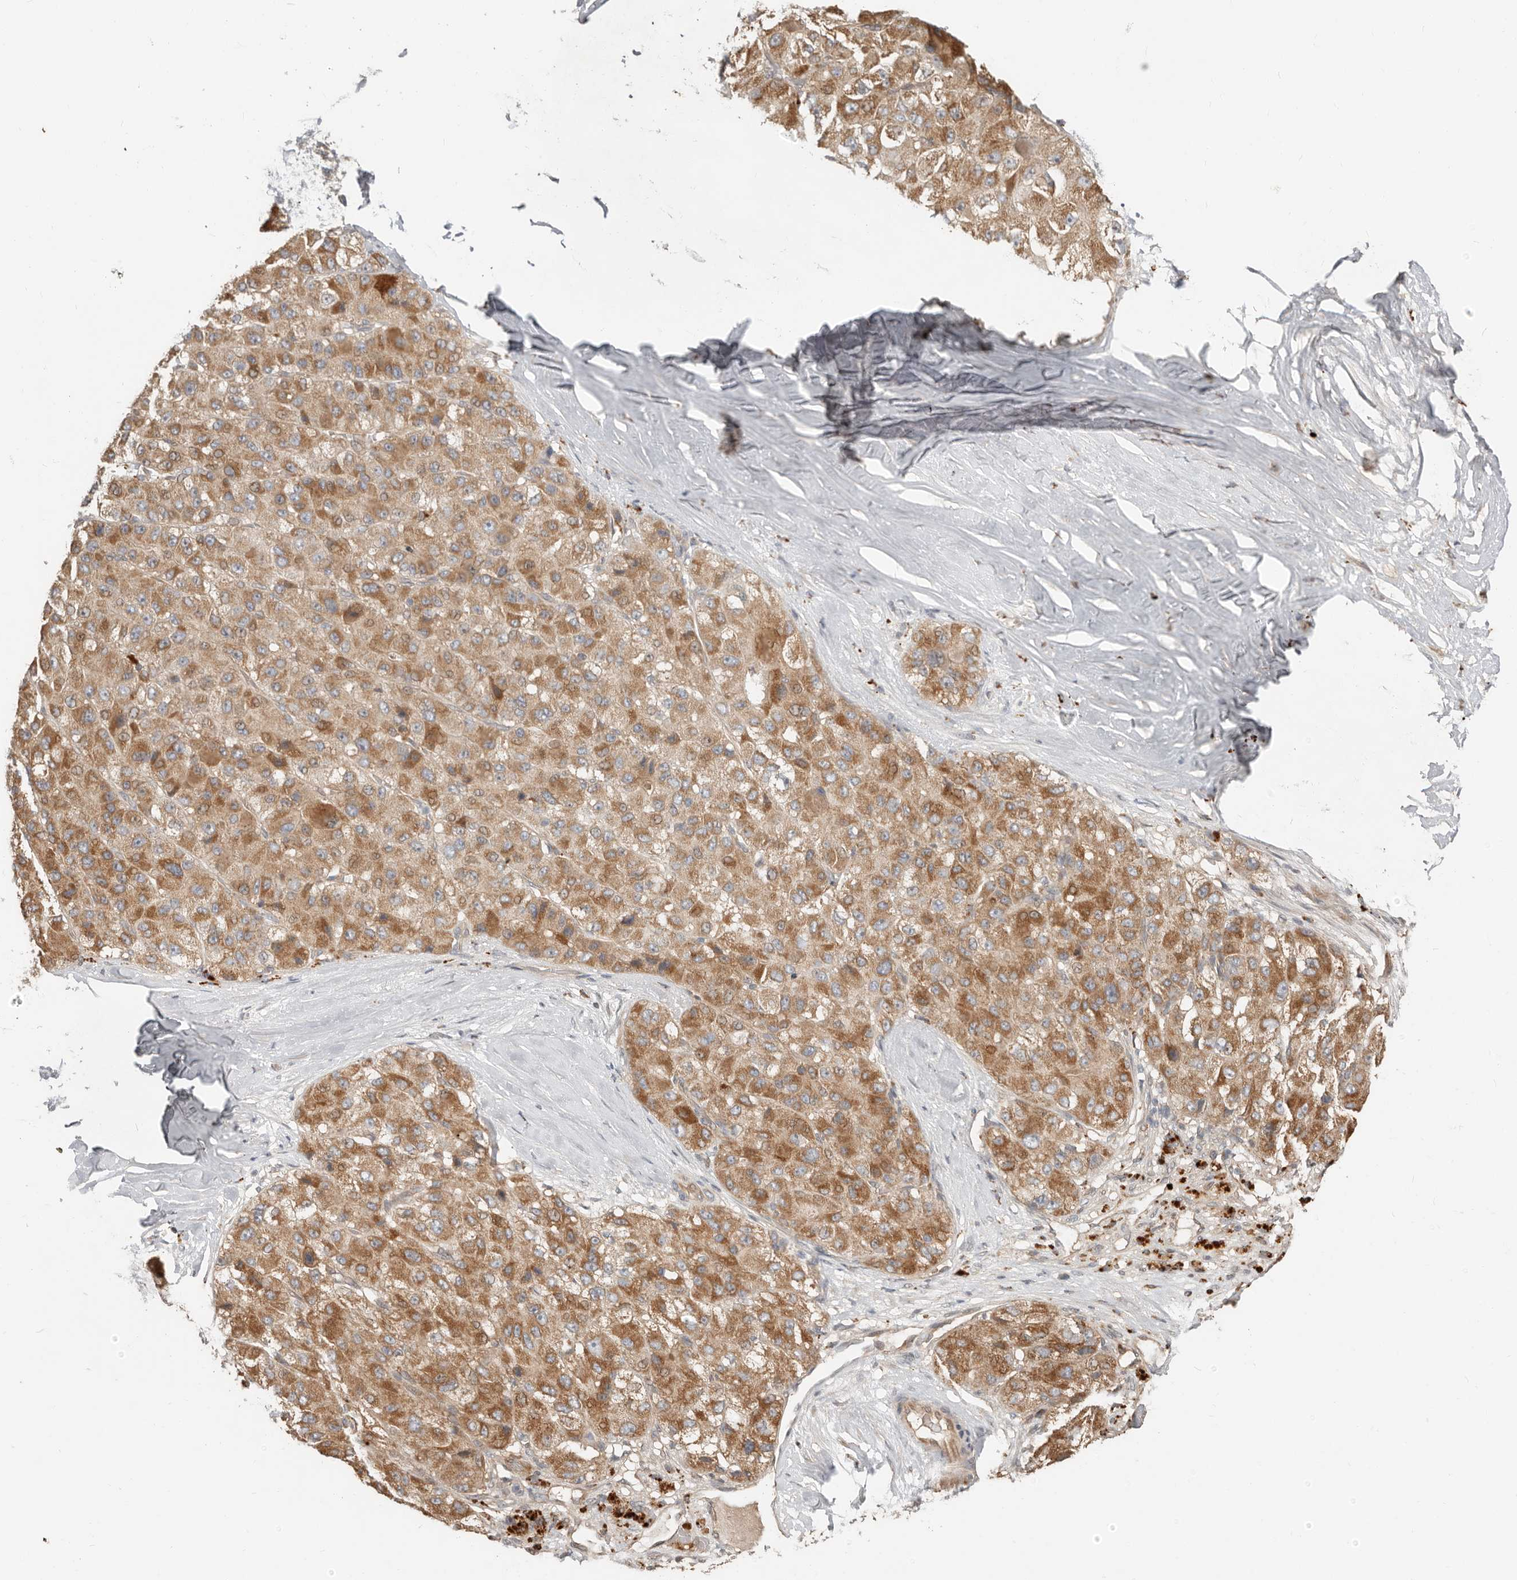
{"staining": {"intensity": "strong", "quantity": ">75%", "location": "cytoplasmic/membranous"}, "tissue": "liver cancer", "cell_type": "Tumor cells", "image_type": "cancer", "snomed": [{"axis": "morphology", "description": "Carcinoma, Hepatocellular, NOS"}, {"axis": "topography", "description": "Liver"}], "caption": "Hepatocellular carcinoma (liver) tissue shows strong cytoplasmic/membranous expression in about >75% of tumor cells", "gene": "MTFR2", "patient": {"sex": "male", "age": 80}}